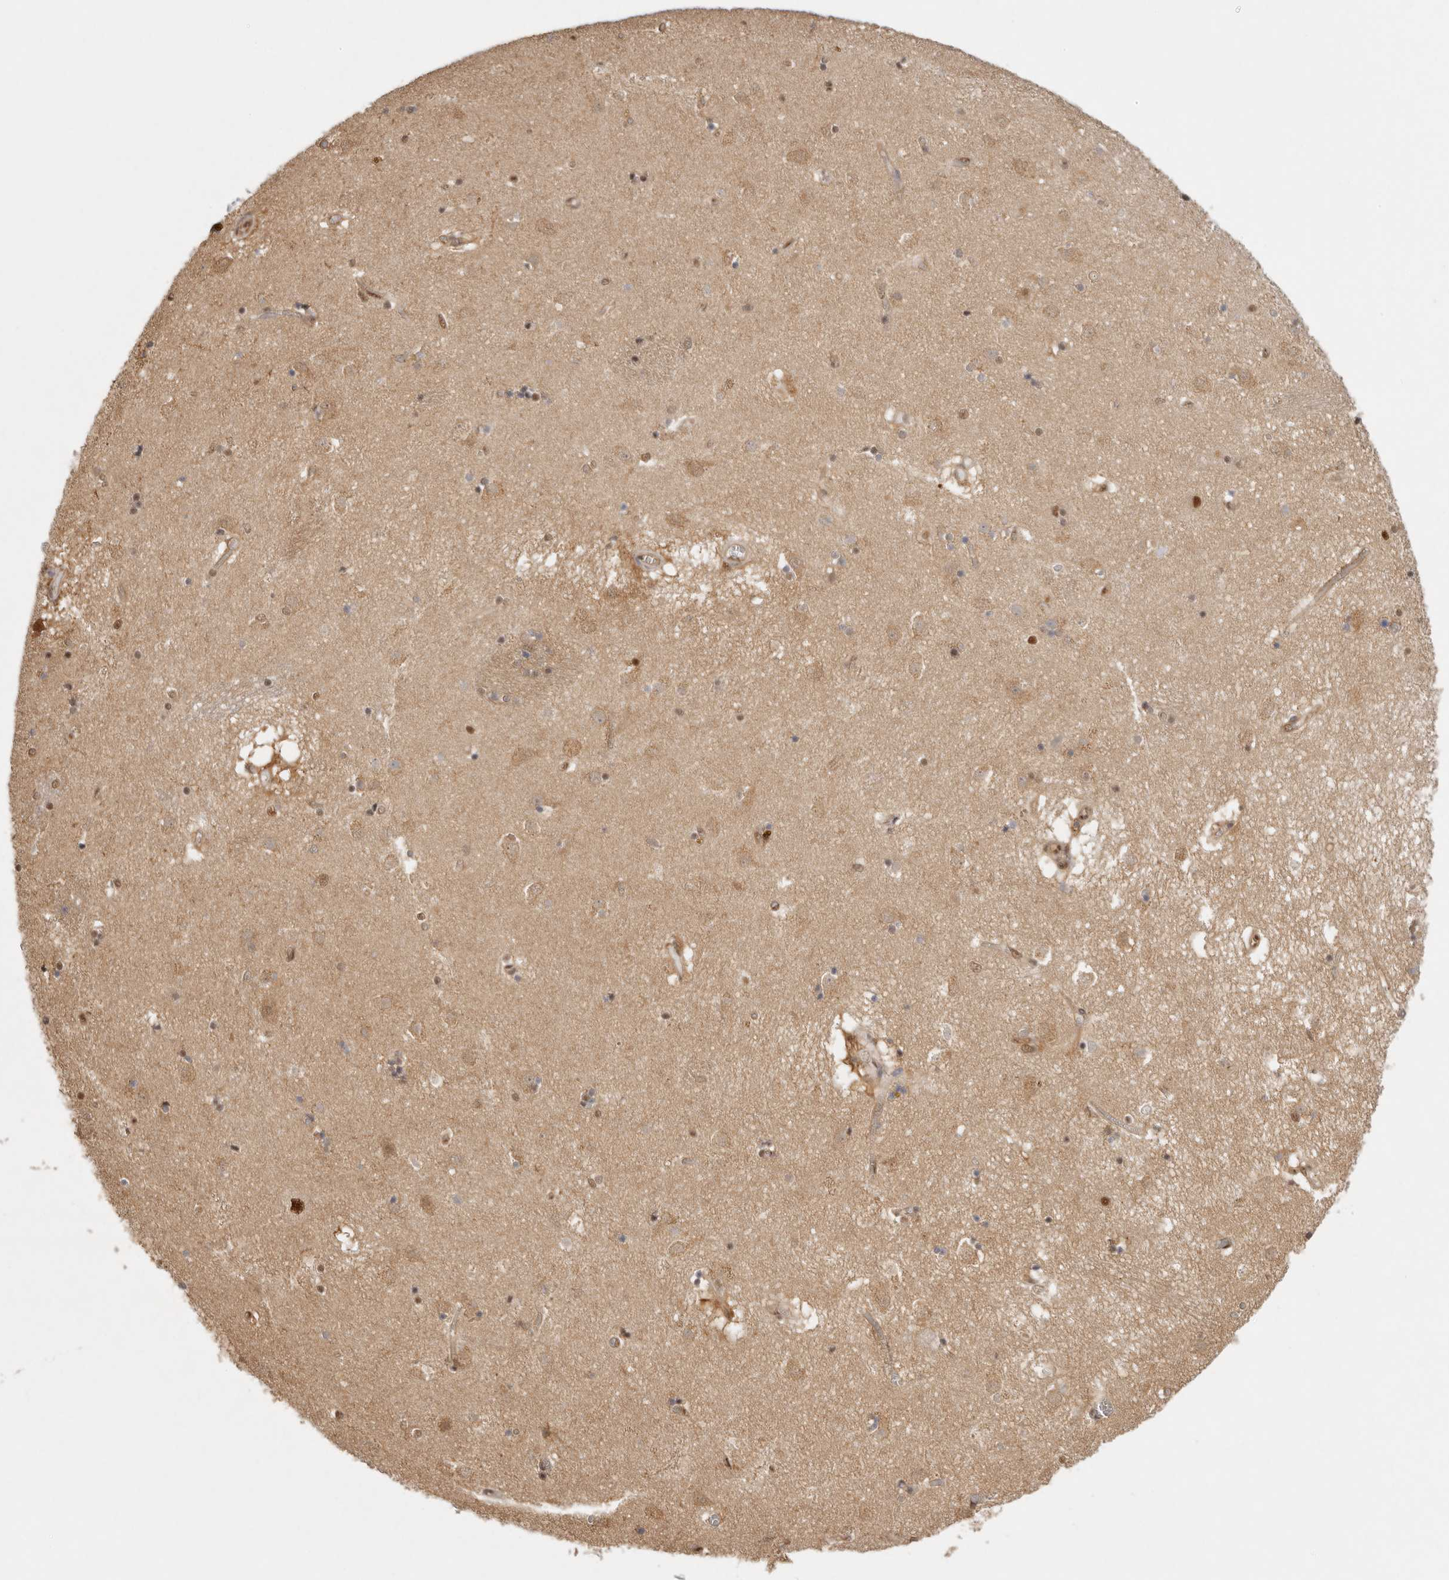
{"staining": {"intensity": "moderate", "quantity": "<25%", "location": "cytoplasmic/membranous,nuclear"}, "tissue": "caudate", "cell_type": "Glial cells", "image_type": "normal", "snomed": [{"axis": "morphology", "description": "Normal tissue, NOS"}, {"axis": "topography", "description": "Lateral ventricle wall"}], "caption": "Immunohistochemical staining of unremarkable human caudate displays moderate cytoplasmic/membranous,nuclear protein staining in about <25% of glial cells.", "gene": "PSMA5", "patient": {"sex": "male", "age": 70}}